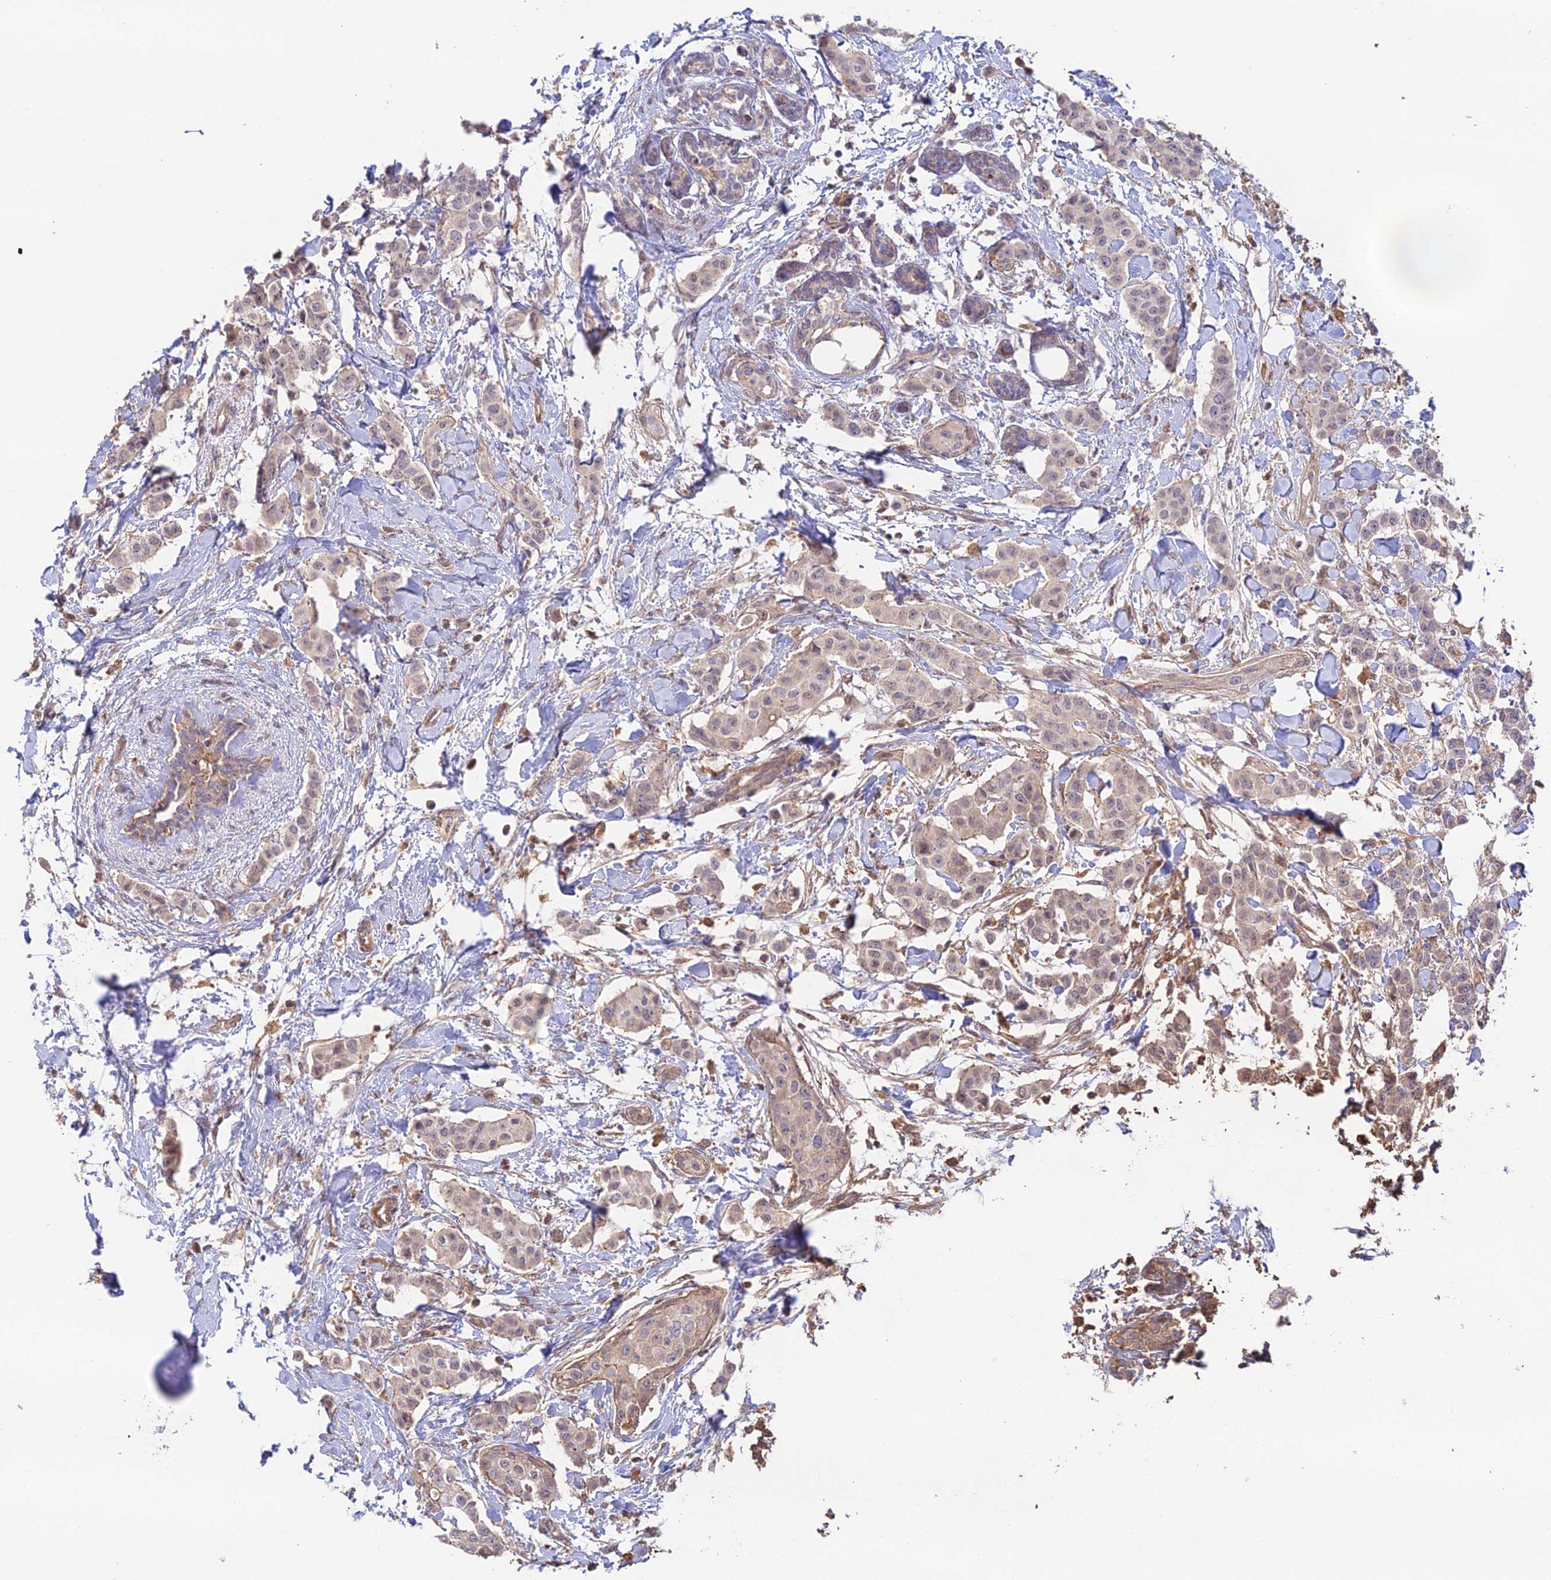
{"staining": {"intensity": "weak", "quantity": "25%-75%", "location": "cytoplasmic/membranous"}, "tissue": "breast cancer", "cell_type": "Tumor cells", "image_type": "cancer", "snomed": [{"axis": "morphology", "description": "Duct carcinoma"}, {"axis": "topography", "description": "Breast"}], "caption": "Protein expression analysis of human breast cancer (invasive ductal carcinoma) reveals weak cytoplasmic/membranous expression in approximately 25%-75% of tumor cells.", "gene": "CLCF1", "patient": {"sex": "female", "age": 40}}